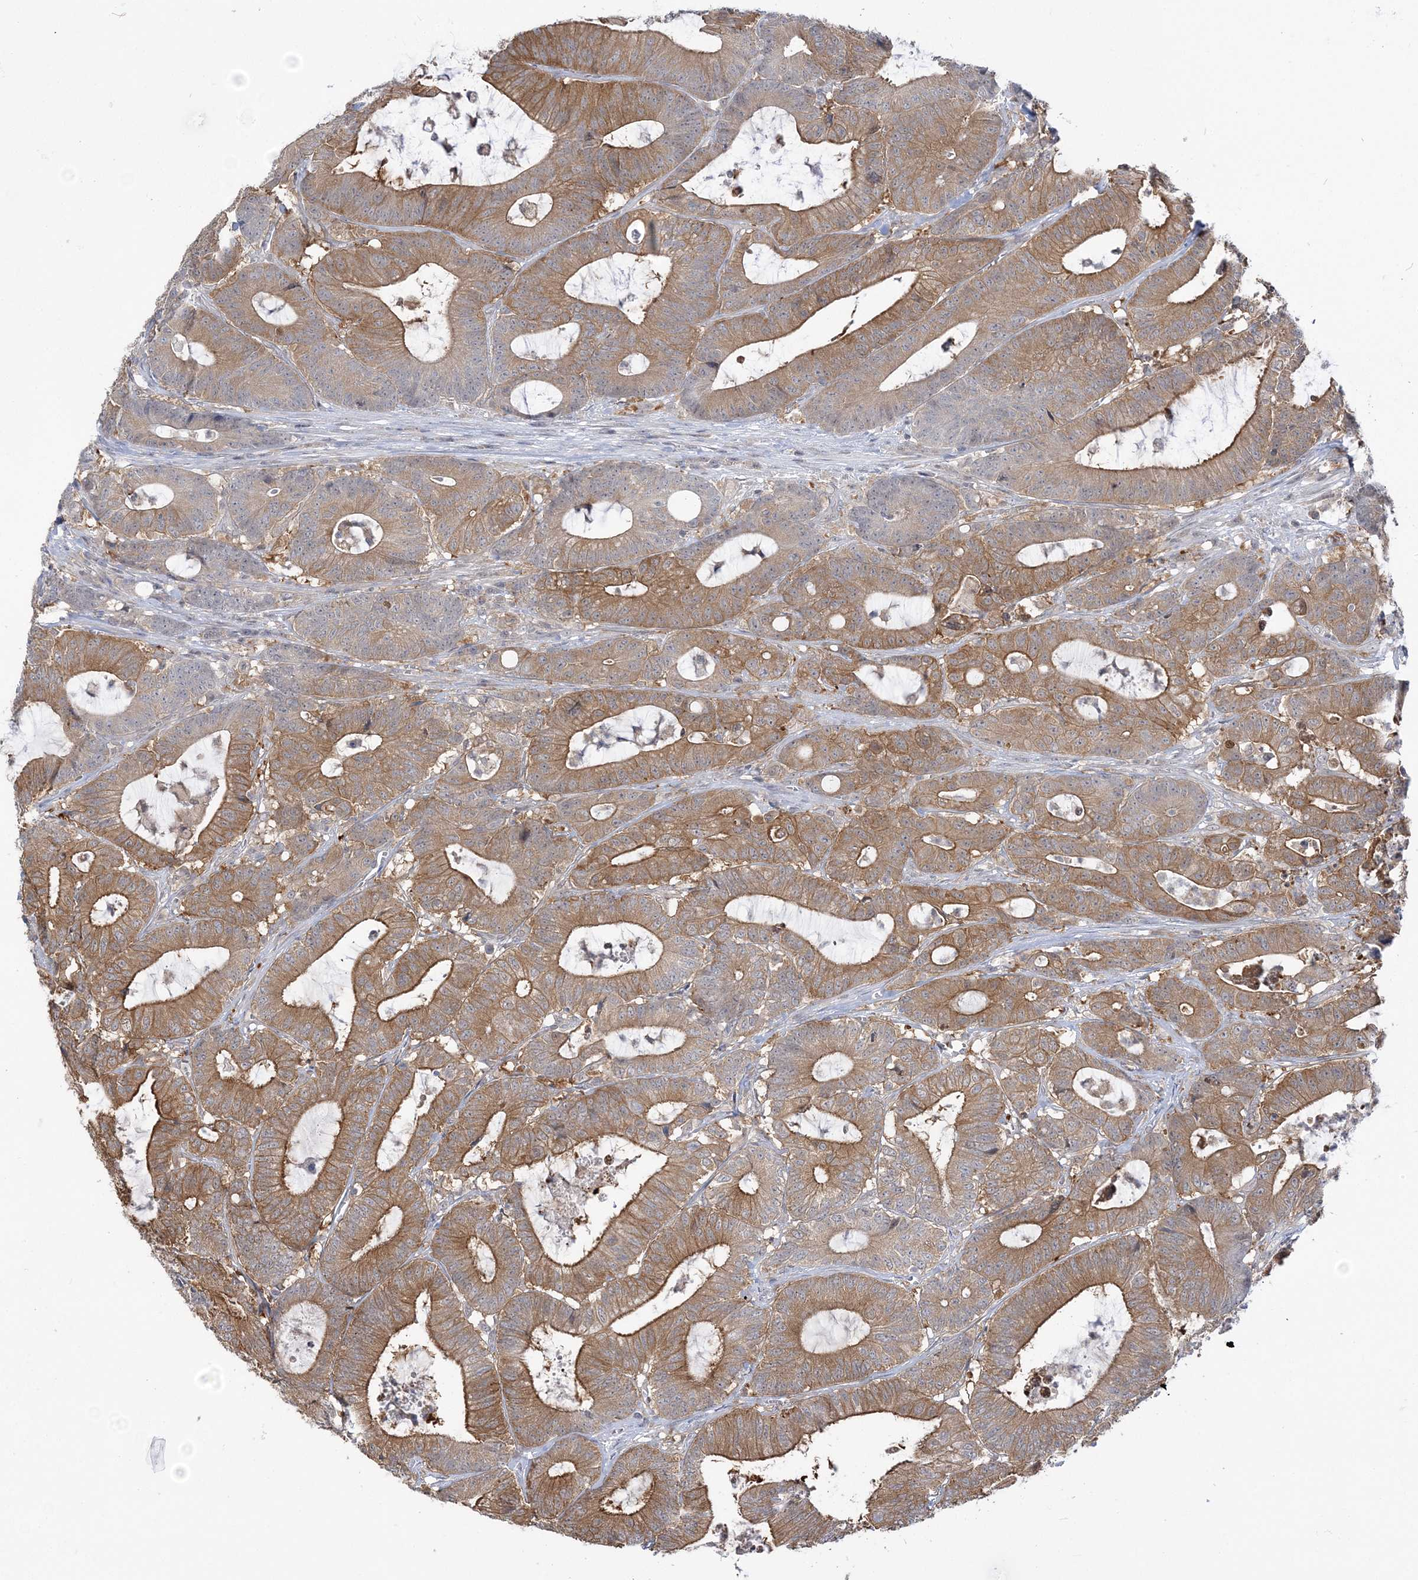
{"staining": {"intensity": "moderate", "quantity": ">75%", "location": "cytoplasmic/membranous"}, "tissue": "colorectal cancer", "cell_type": "Tumor cells", "image_type": "cancer", "snomed": [{"axis": "morphology", "description": "Adenocarcinoma, NOS"}, {"axis": "topography", "description": "Colon"}], "caption": "Immunohistochemical staining of human colorectal cancer (adenocarcinoma) shows medium levels of moderate cytoplasmic/membranous protein positivity in approximately >75% of tumor cells. The protein of interest is stained brown, and the nuclei are stained in blue (DAB (3,3'-diaminobenzidine) IHC with brightfield microscopy, high magnification).", "gene": "THADA", "patient": {"sex": "female", "age": 84}}